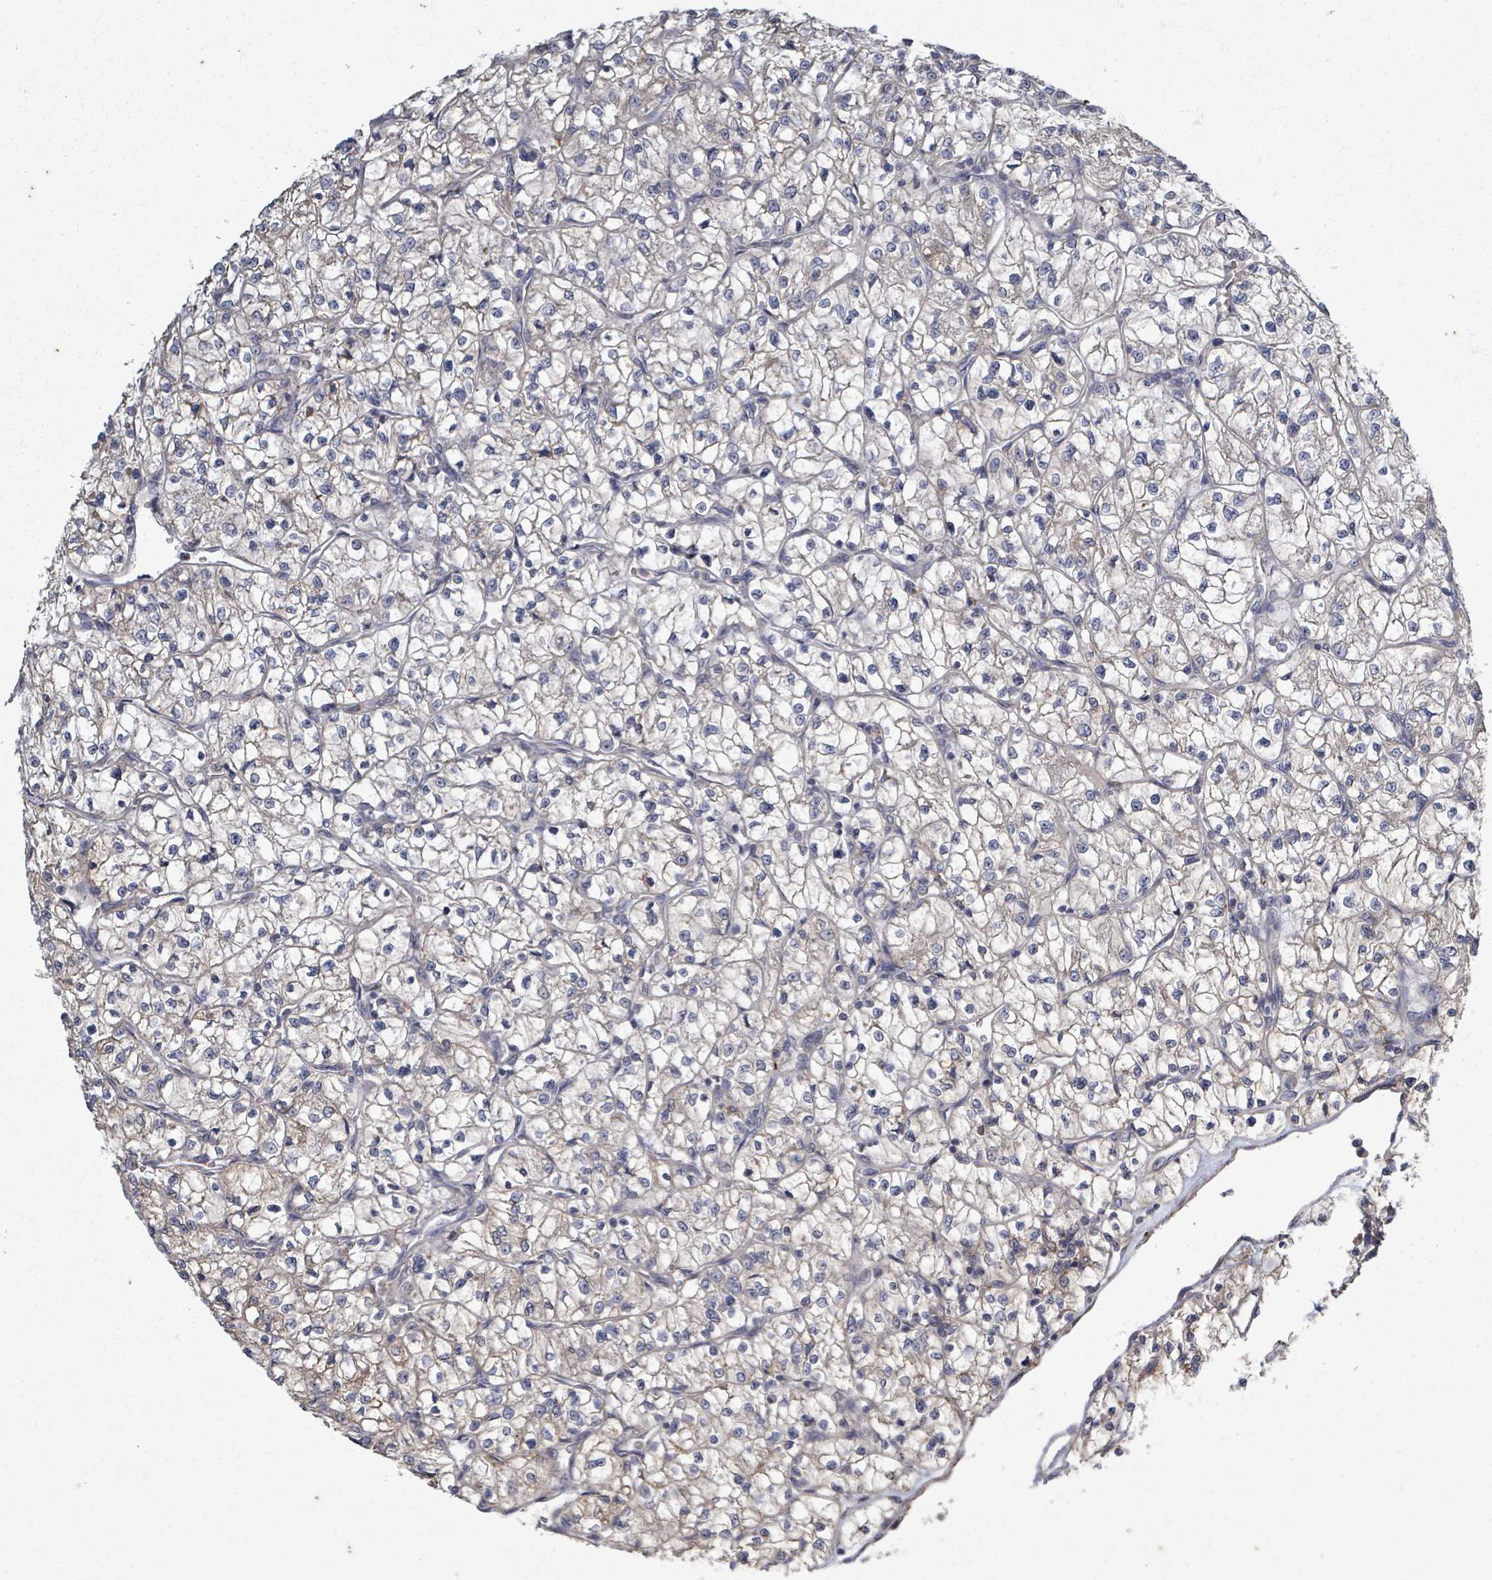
{"staining": {"intensity": "weak", "quantity": "25%-75%", "location": "cytoplasmic/membranous"}, "tissue": "renal cancer", "cell_type": "Tumor cells", "image_type": "cancer", "snomed": [{"axis": "morphology", "description": "Adenocarcinoma, NOS"}, {"axis": "topography", "description": "Kidney"}], "caption": "Renal cancer (adenocarcinoma) stained with DAB (3,3'-diaminobenzidine) immunohistochemistry displays low levels of weak cytoplasmic/membranous expression in about 25%-75% of tumor cells.", "gene": "ADCK1", "patient": {"sex": "female", "age": 64}}